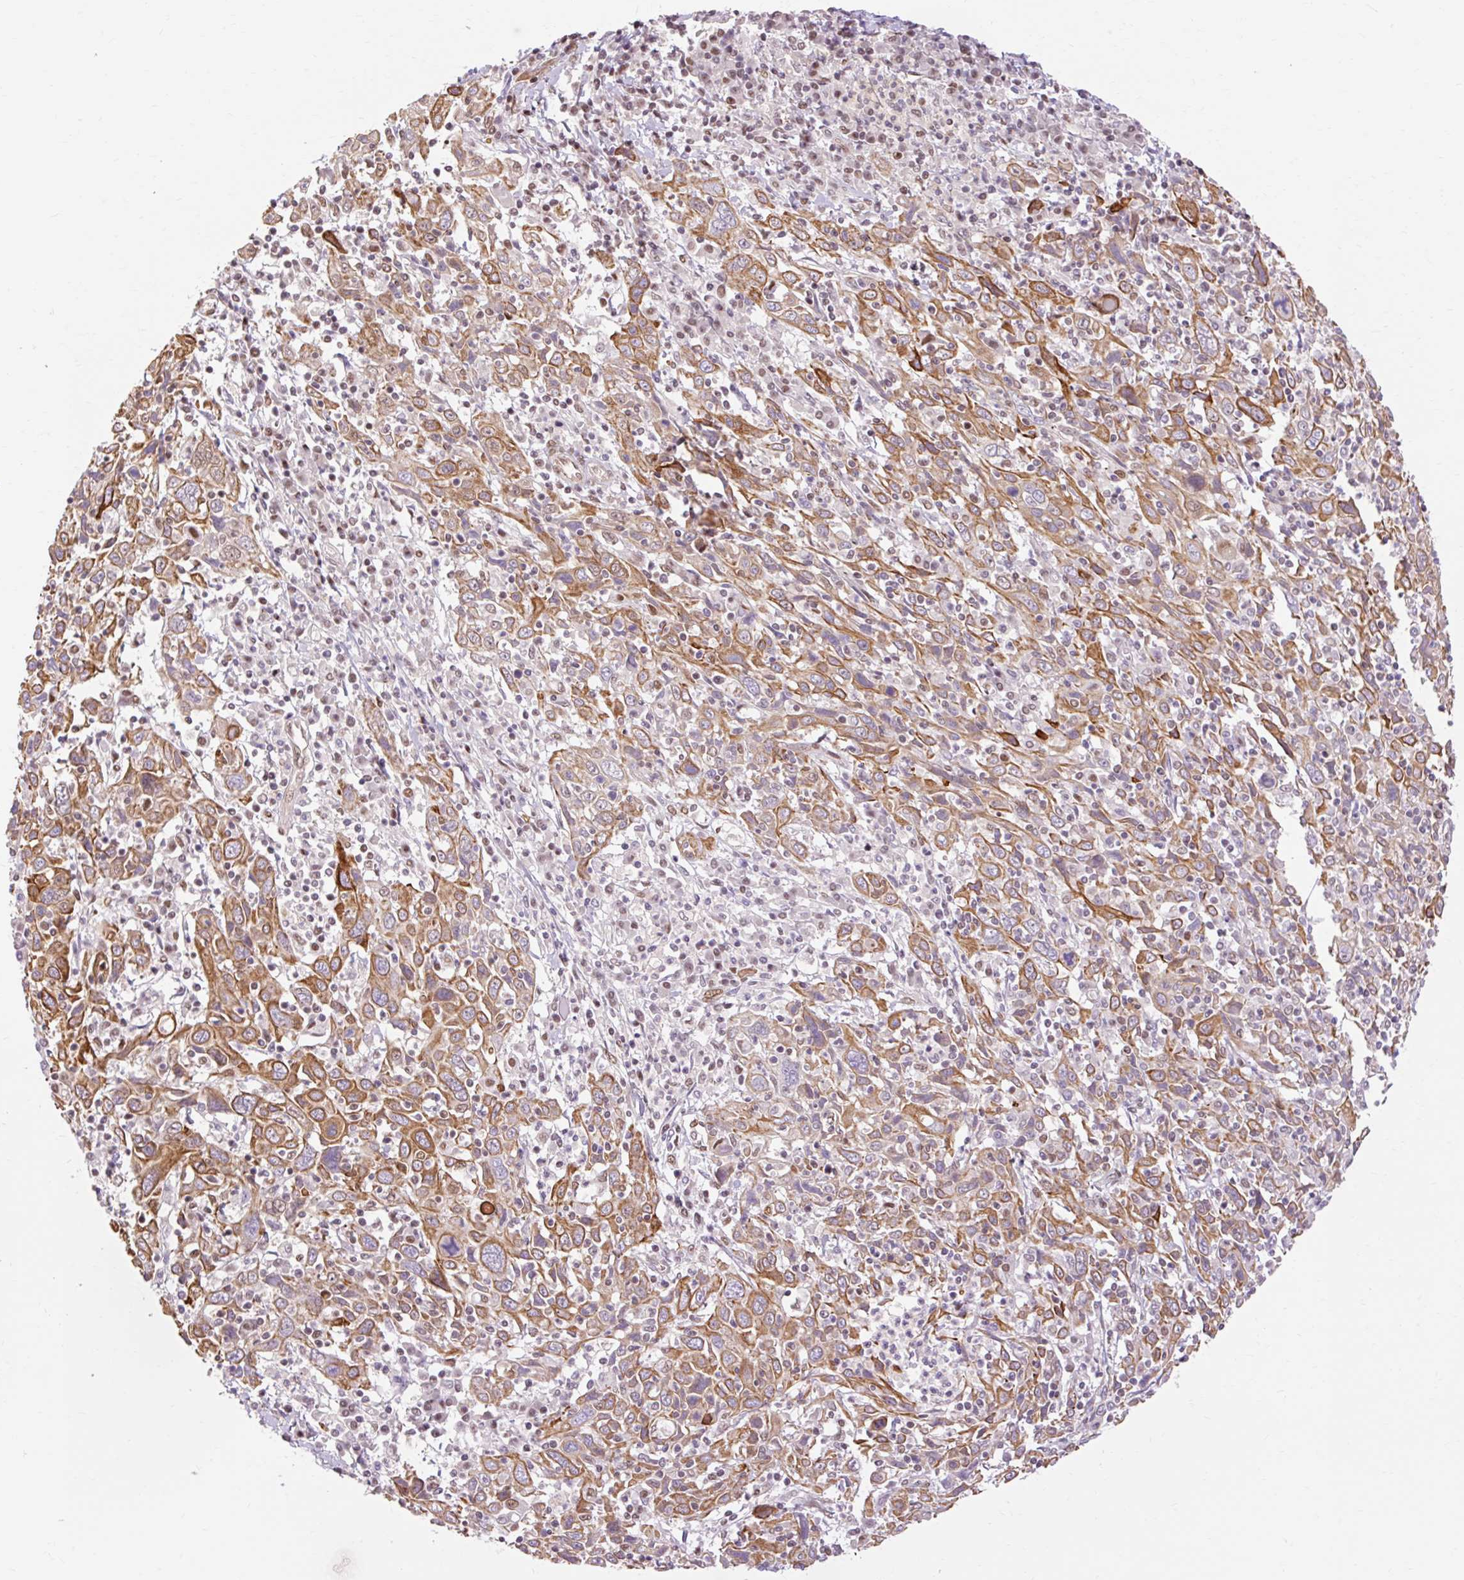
{"staining": {"intensity": "moderate", "quantity": ">75%", "location": "cytoplasmic/membranous,nuclear"}, "tissue": "cervical cancer", "cell_type": "Tumor cells", "image_type": "cancer", "snomed": [{"axis": "morphology", "description": "Squamous cell carcinoma, NOS"}, {"axis": "topography", "description": "Cervix"}], "caption": "Cervical squamous cell carcinoma stained for a protein (brown) exhibits moderate cytoplasmic/membranous and nuclear positive staining in about >75% of tumor cells.", "gene": "NPIPB12", "patient": {"sex": "female", "age": 46}}